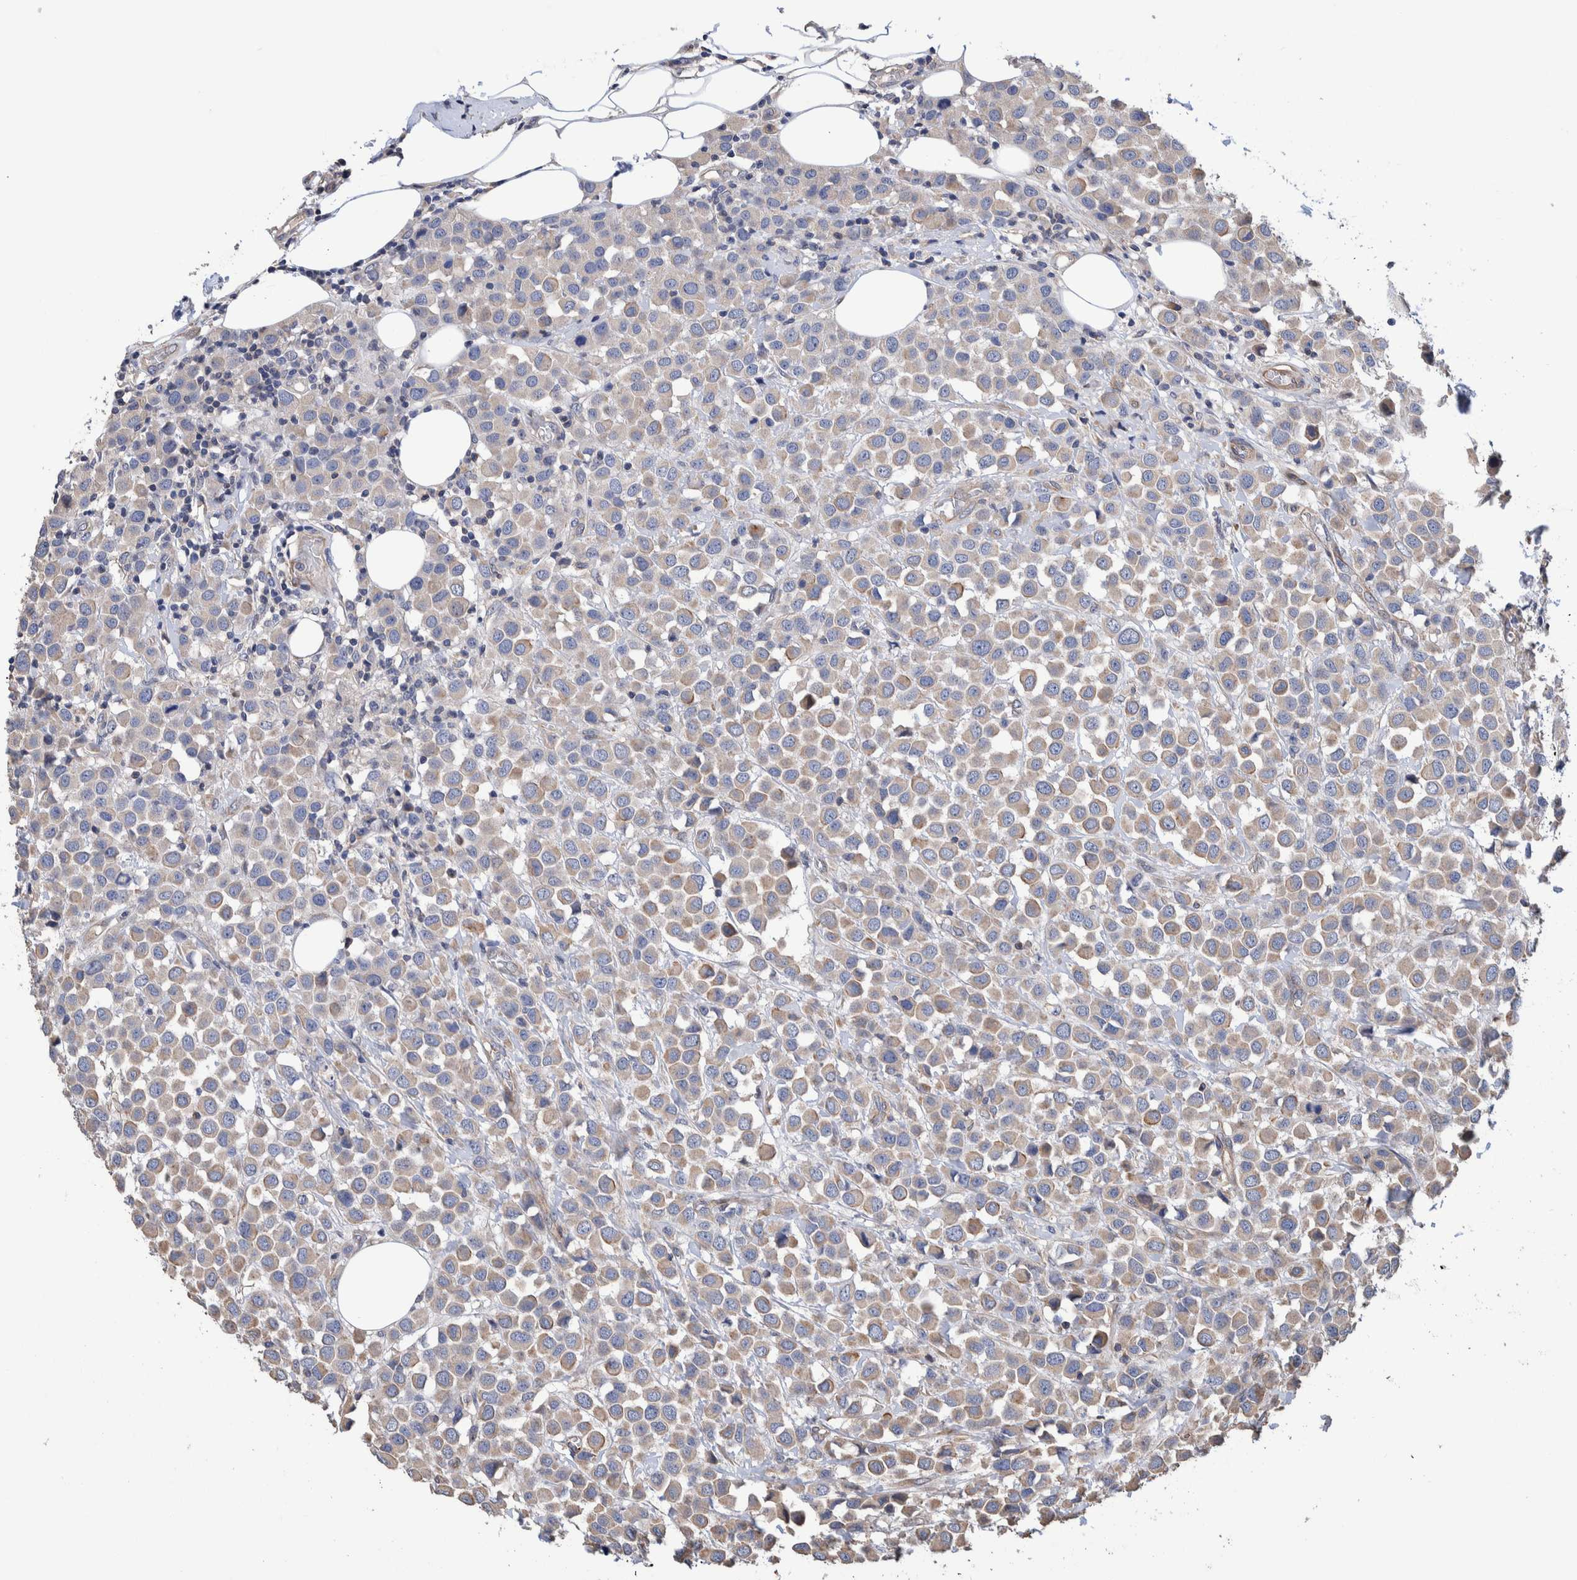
{"staining": {"intensity": "weak", "quantity": "25%-75%", "location": "cytoplasmic/membranous"}, "tissue": "breast cancer", "cell_type": "Tumor cells", "image_type": "cancer", "snomed": [{"axis": "morphology", "description": "Duct carcinoma"}, {"axis": "topography", "description": "Breast"}], "caption": "Immunohistochemical staining of breast intraductal carcinoma exhibits low levels of weak cytoplasmic/membranous staining in about 25%-75% of tumor cells.", "gene": "SLC45A4", "patient": {"sex": "female", "age": 61}}